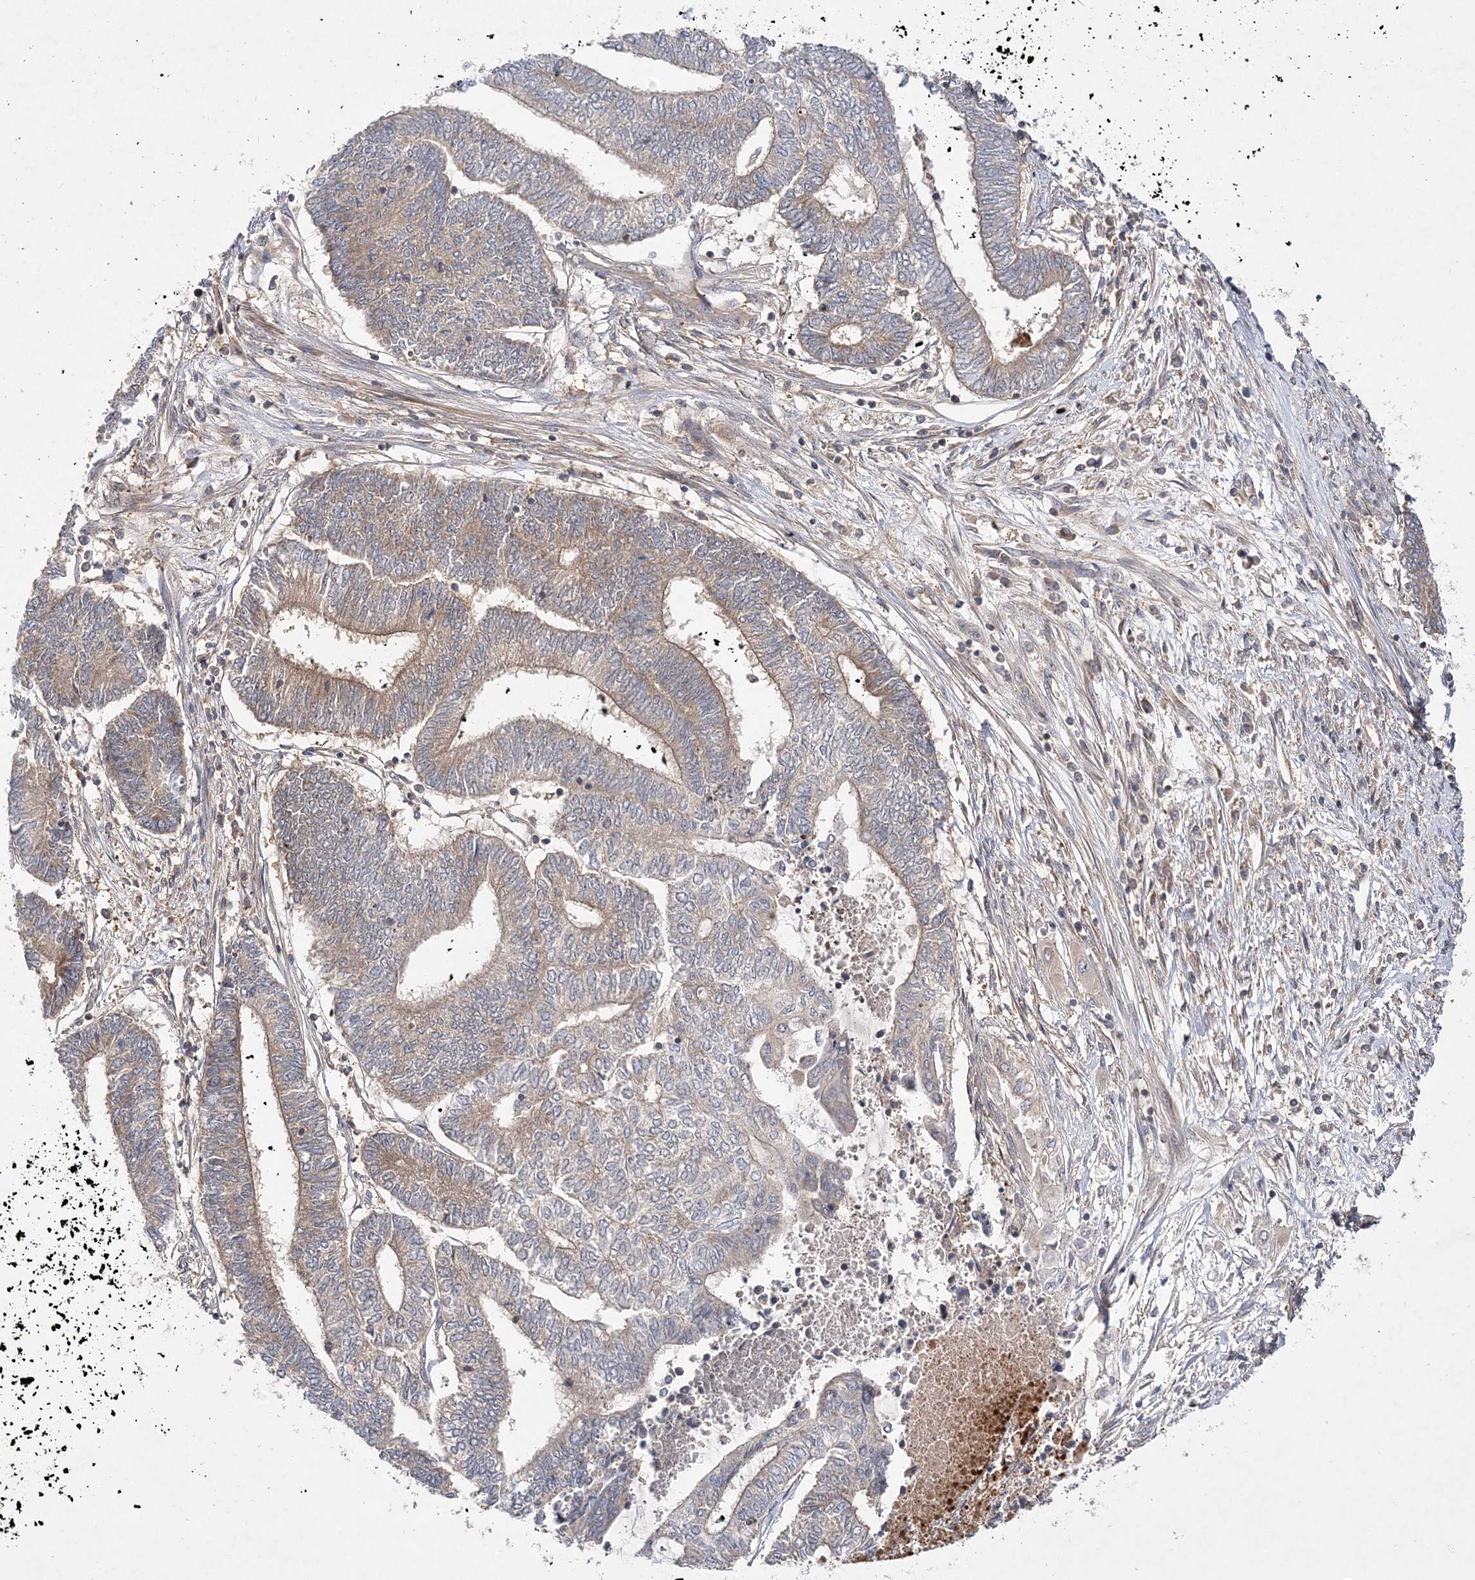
{"staining": {"intensity": "weak", "quantity": "<25%", "location": "cytoplasmic/membranous"}, "tissue": "endometrial cancer", "cell_type": "Tumor cells", "image_type": "cancer", "snomed": [{"axis": "morphology", "description": "Adenocarcinoma, NOS"}, {"axis": "topography", "description": "Uterus"}, {"axis": "topography", "description": "Endometrium"}], "caption": "Tumor cells are negative for protein expression in human endometrial adenocarcinoma.", "gene": "TMEM9B", "patient": {"sex": "female", "age": 70}}